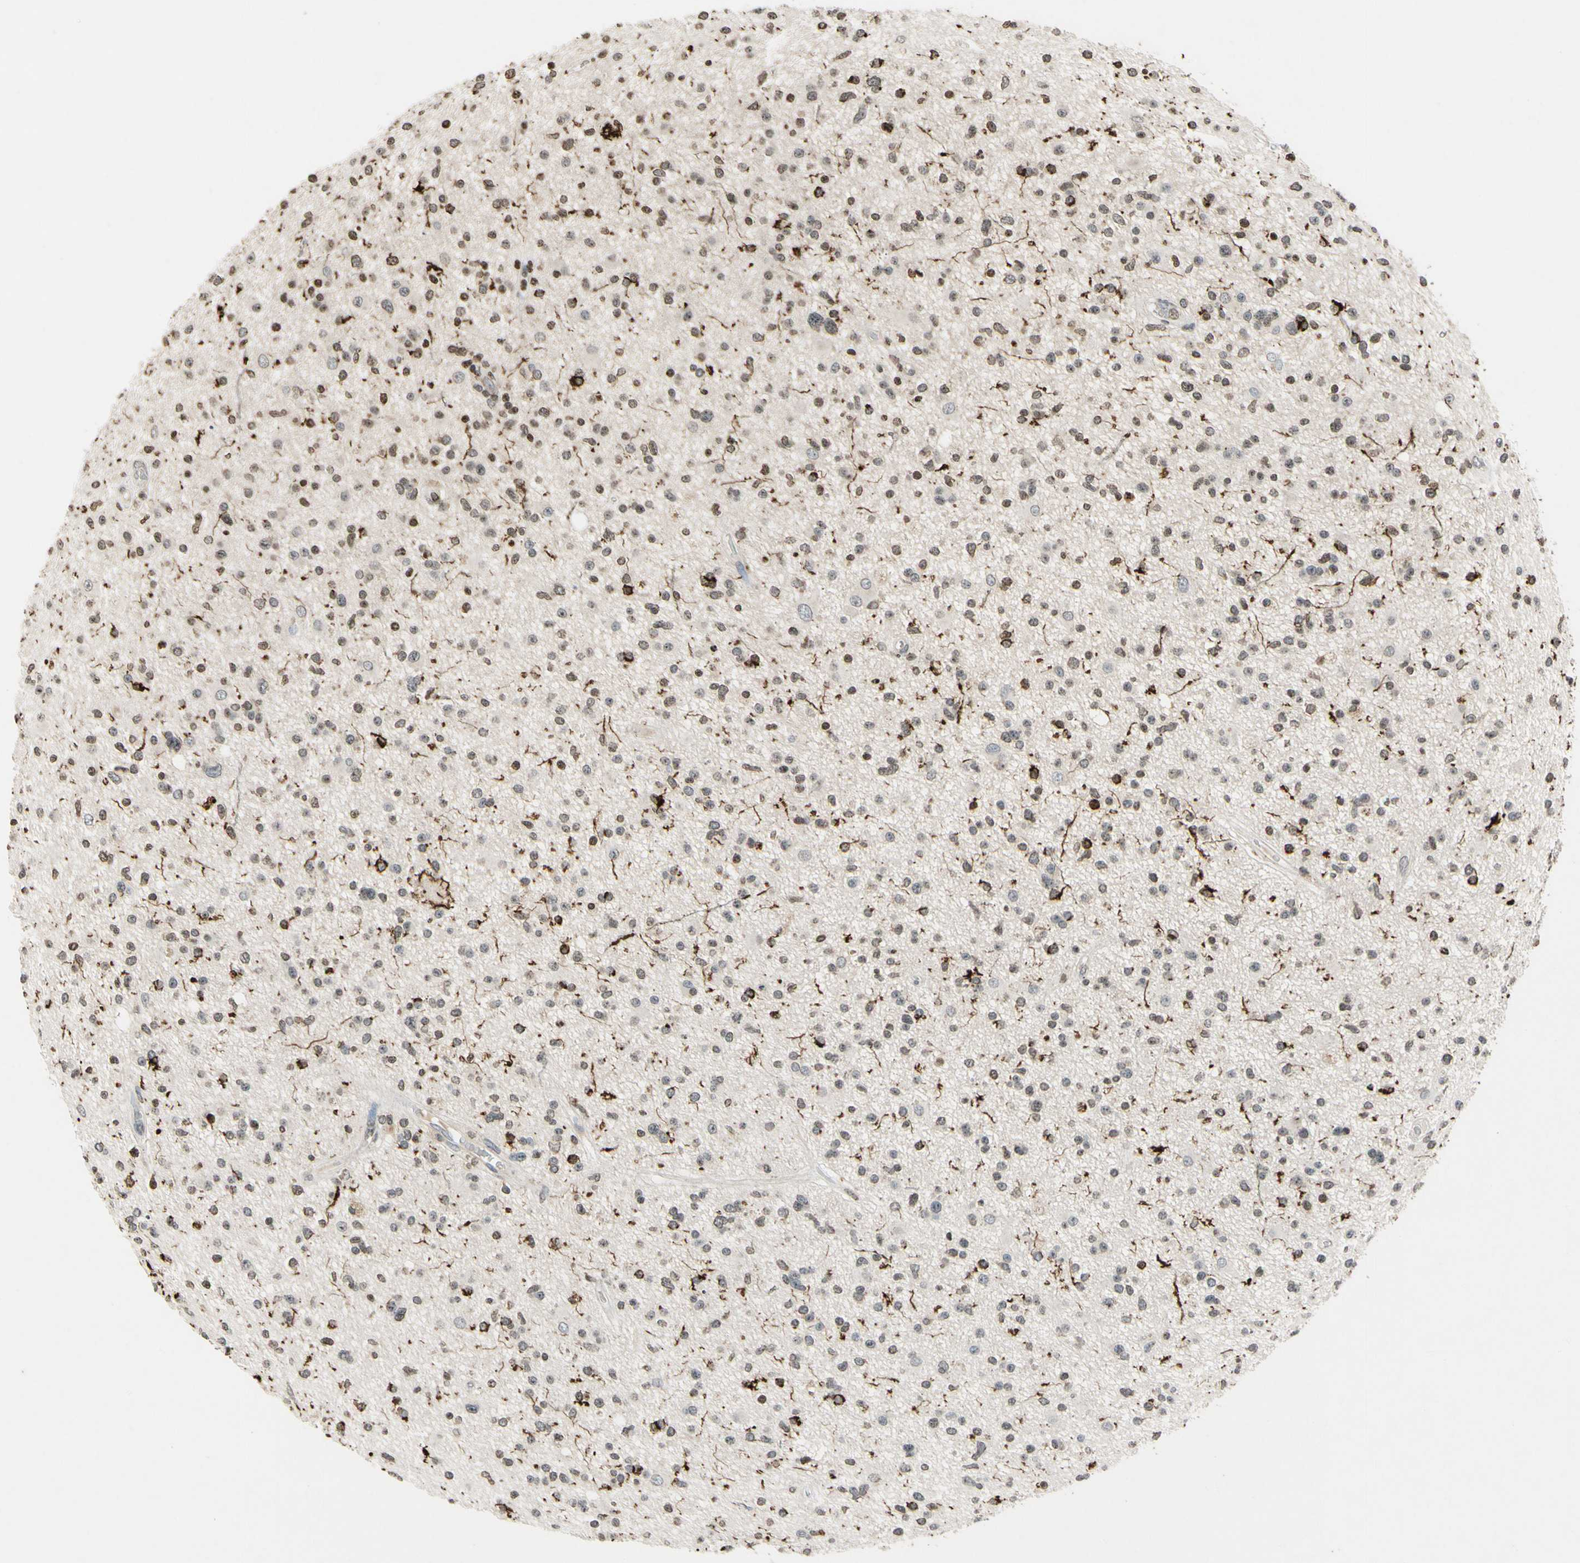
{"staining": {"intensity": "weak", "quantity": ">75%", "location": "cytoplasmic/membranous"}, "tissue": "glioma", "cell_type": "Tumor cells", "image_type": "cancer", "snomed": [{"axis": "morphology", "description": "Glioma, malignant, High grade"}, {"axis": "topography", "description": "Brain"}], "caption": "Brown immunohistochemical staining in human malignant glioma (high-grade) shows weak cytoplasmic/membranous positivity in about >75% of tumor cells.", "gene": "CLDN11", "patient": {"sex": "male", "age": 33}}